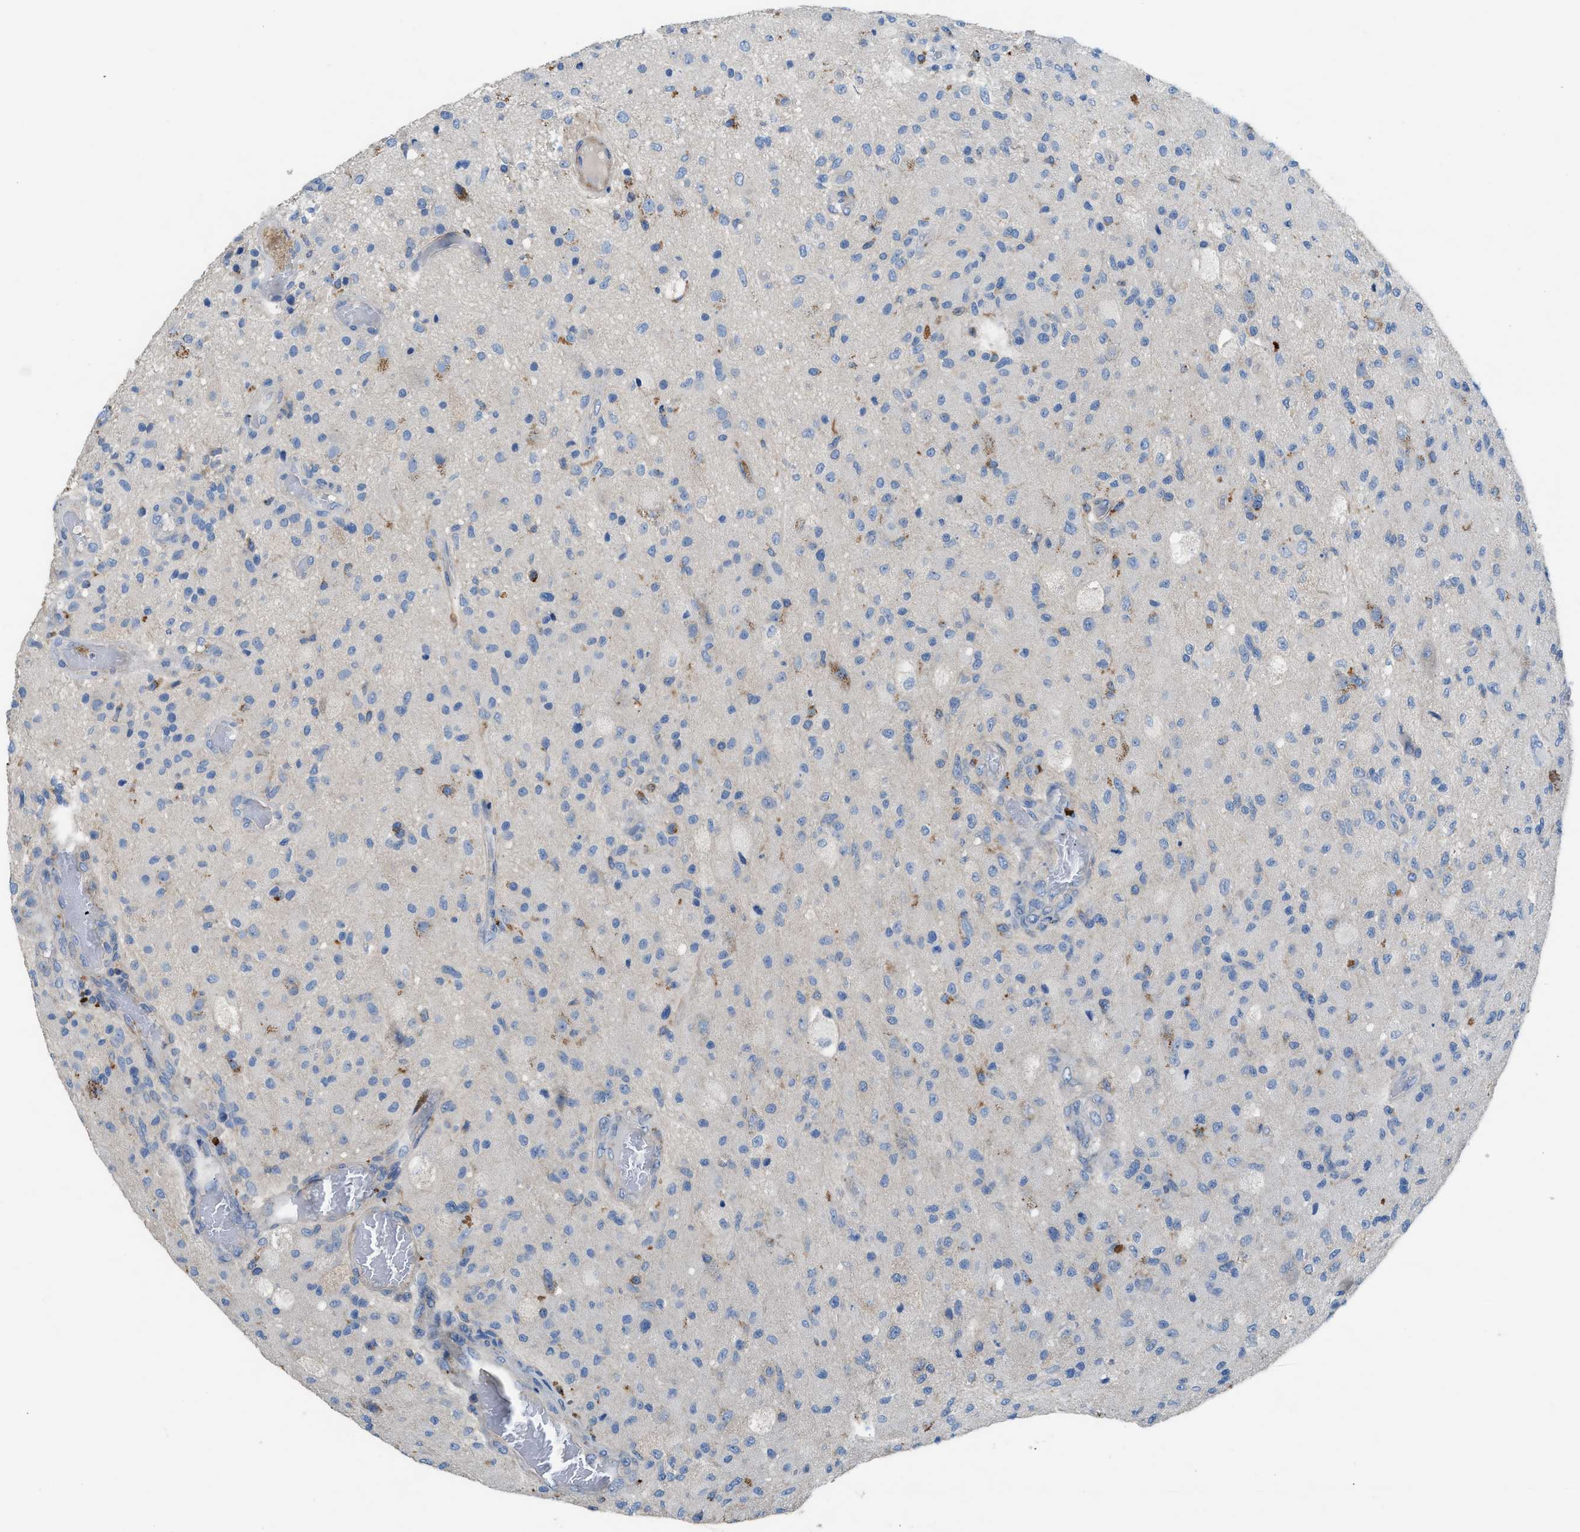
{"staining": {"intensity": "moderate", "quantity": "<25%", "location": "cytoplasmic/membranous"}, "tissue": "glioma", "cell_type": "Tumor cells", "image_type": "cancer", "snomed": [{"axis": "morphology", "description": "Normal tissue, NOS"}, {"axis": "morphology", "description": "Glioma, malignant, High grade"}, {"axis": "topography", "description": "Cerebral cortex"}], "caption": "Glioma stained for a protein shows moderate cytoplasmic/membranous positivity in tumor cells.", "gene": "AOAH", "patient": {"sex": "male", "age": 77}}